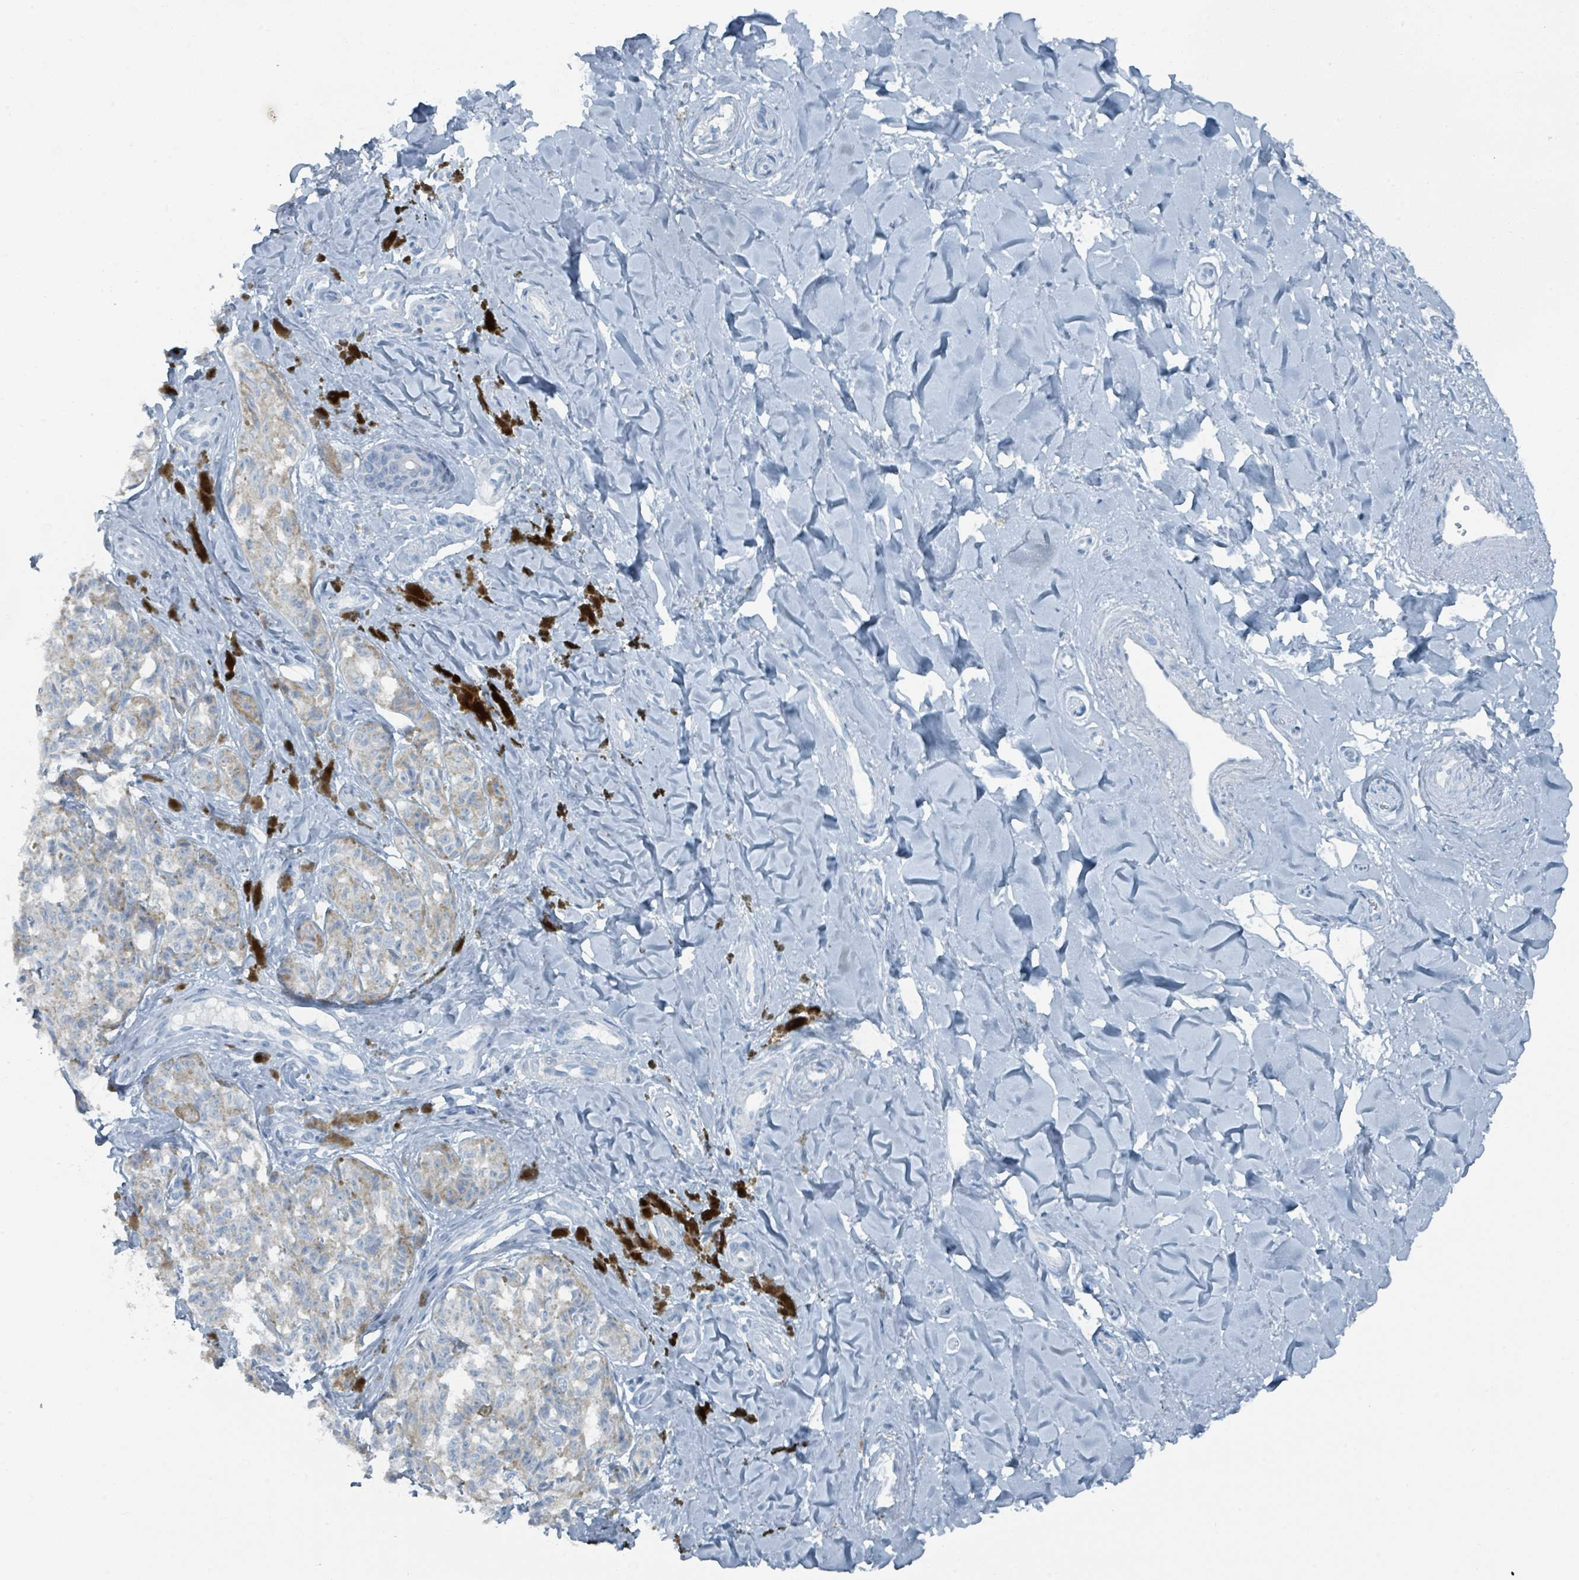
{"staining": {"intensity": "negative", "quantity": "none", "location": "none"}, "tissue": "melanoma", "cell_type": "Tumor cells", "image_type": "cancer", "snomed": [{"axis": "morphology", "description": "Malignant melanoma, NOS"}, {"axis": "topography", "description": "Skin"}], "caption": "A photomicrograph of malignant melanoma stained for a protein displays no brown staining in tumor cells.", "gene": "GAMT", "patient": {"sex": "female", "age": 65}}